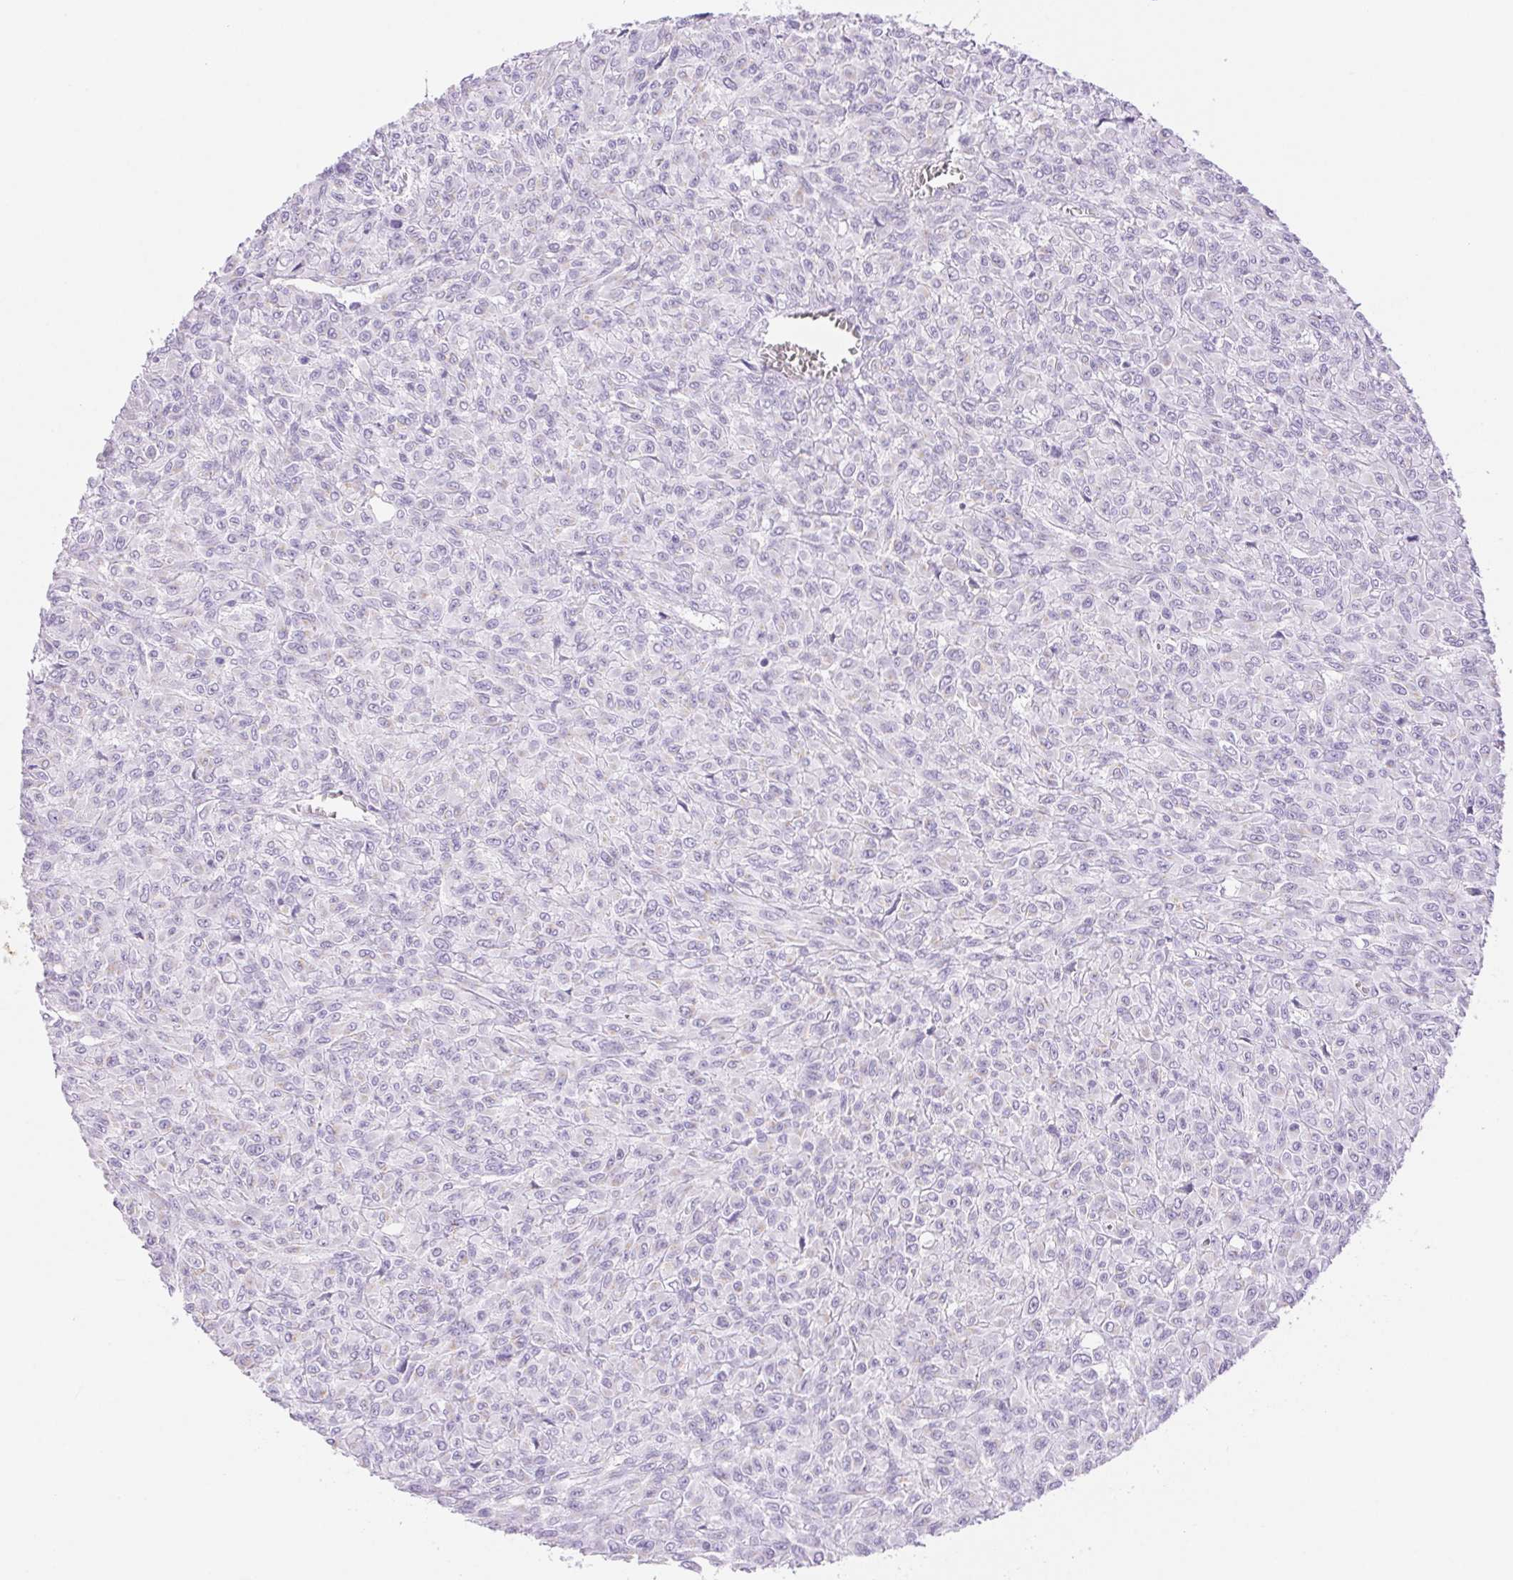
{"staining": {"intensity": "negative", "quantity": "none", "location": "none"}, "tissue": "renal cancer", "cell_type": "Tumor cells", "image_type": "cancer", "snomed": [{"axis": "morphology", "description": "Adenocarcinoma, NOS"}, {"axis": "topography", "description": "Kidney"}], "caption": "Immunohistochemistry micrograph of neoplastic tissue: renal adenocarcinoma stained with DAB (3,3'-diaminobenzidine) reveals no significant protein staining in tumor cells. (Brightfield microscopy of DAB immunohistochemistry (IHC) at high magnification).", "gene": "SERPINB3", "patient": {"sex": "male", "age": 58}}